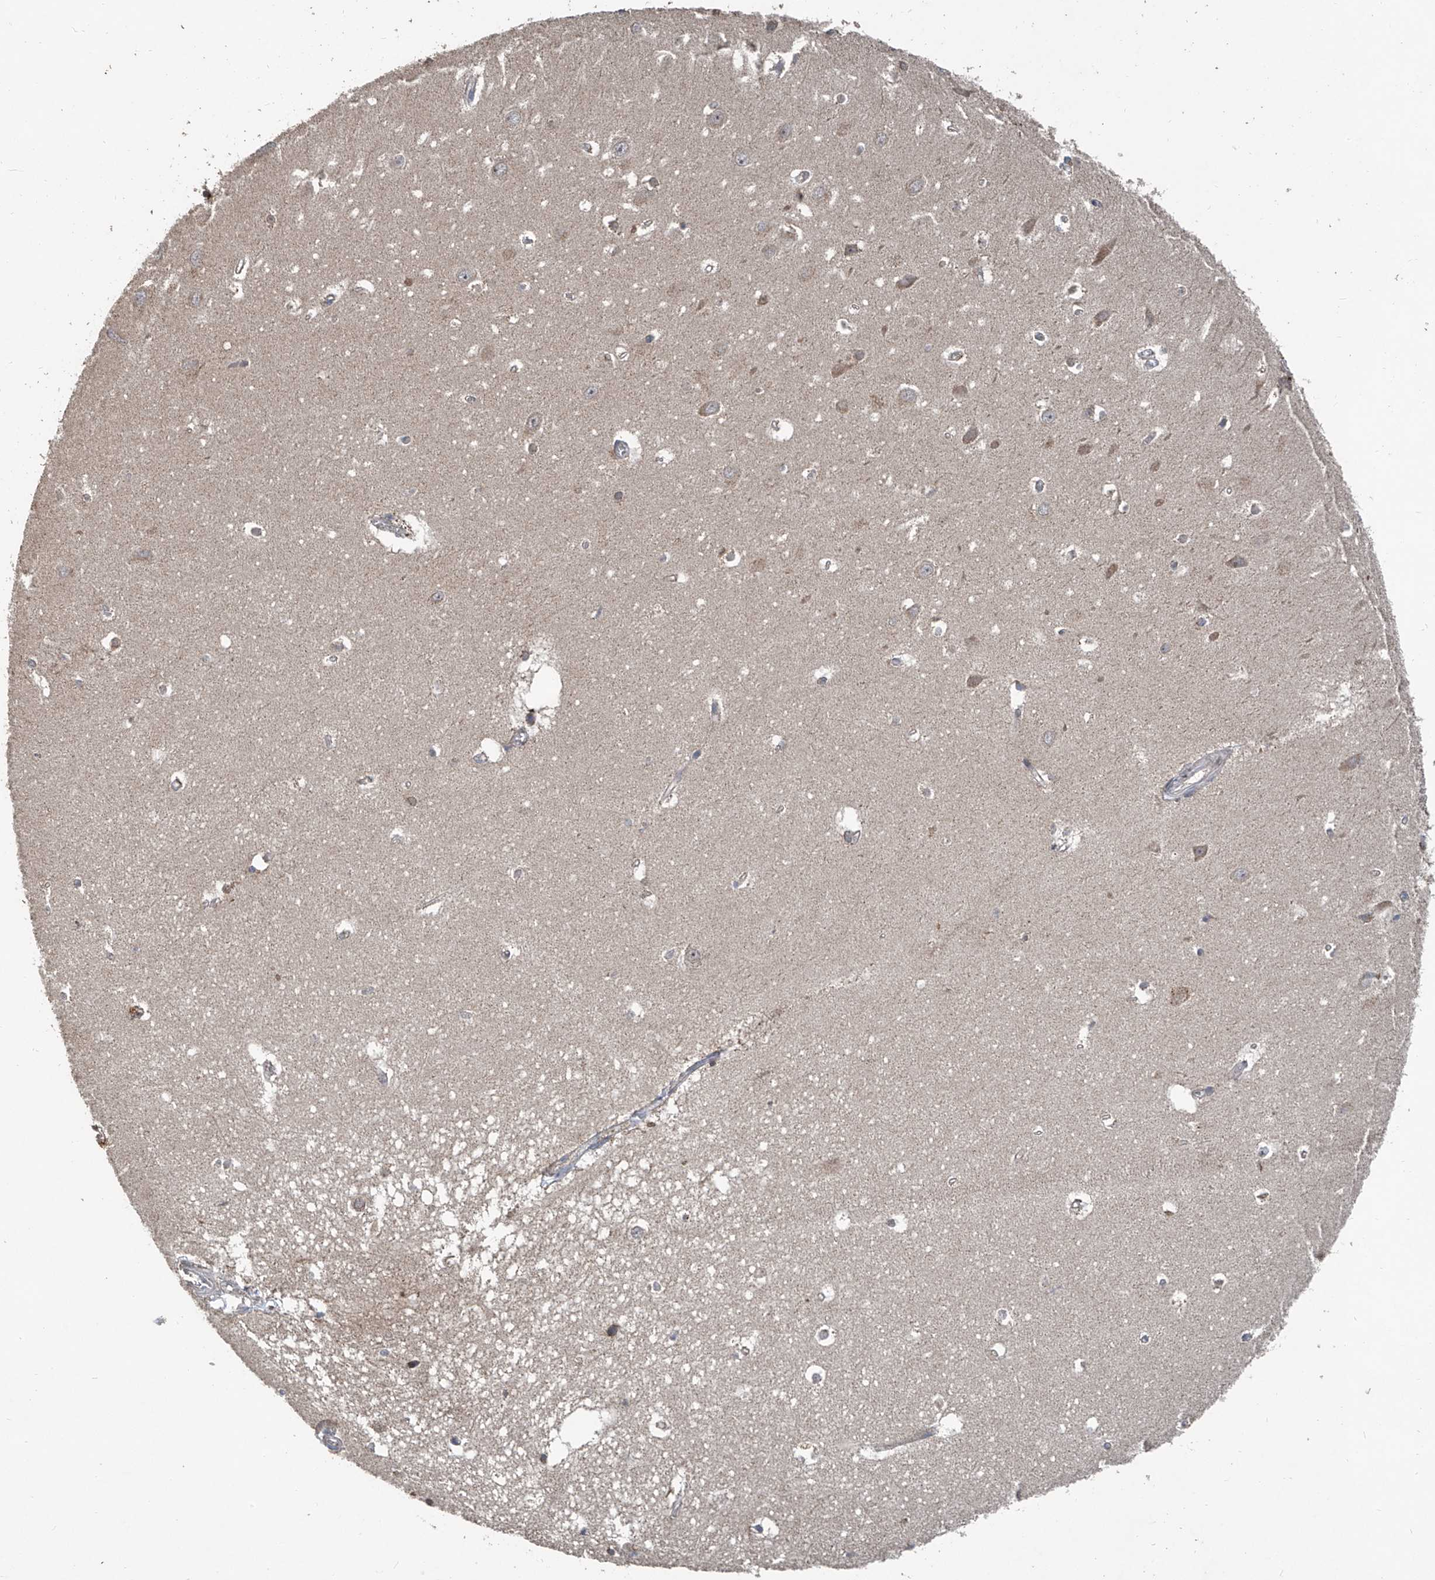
{"staining": {"intensity": "weak", "quantity": "<25%", "location": "cytoplasmic/membranous"}, "tissue": "hippocampus", "cell_type": "Glial cells", "image_type": "normal", "snomed": [{"axis": "morphology", "description": "Normal tissue, NOS"}, {"axis": "topography", "description": "Hippocampus"}], "caption": "This histopathology image is of unremarkable hippocampus stained with immunohistochemistry (IHC) to label a protein in brown with the nuclei are counter-stained blue. There is no staining in glial cells. (DAB (3,3'-diaminobenzidine) IHC, high magnification).", "gene": "BCKDHB", "patient": {"sex": "female", "age": 64}}